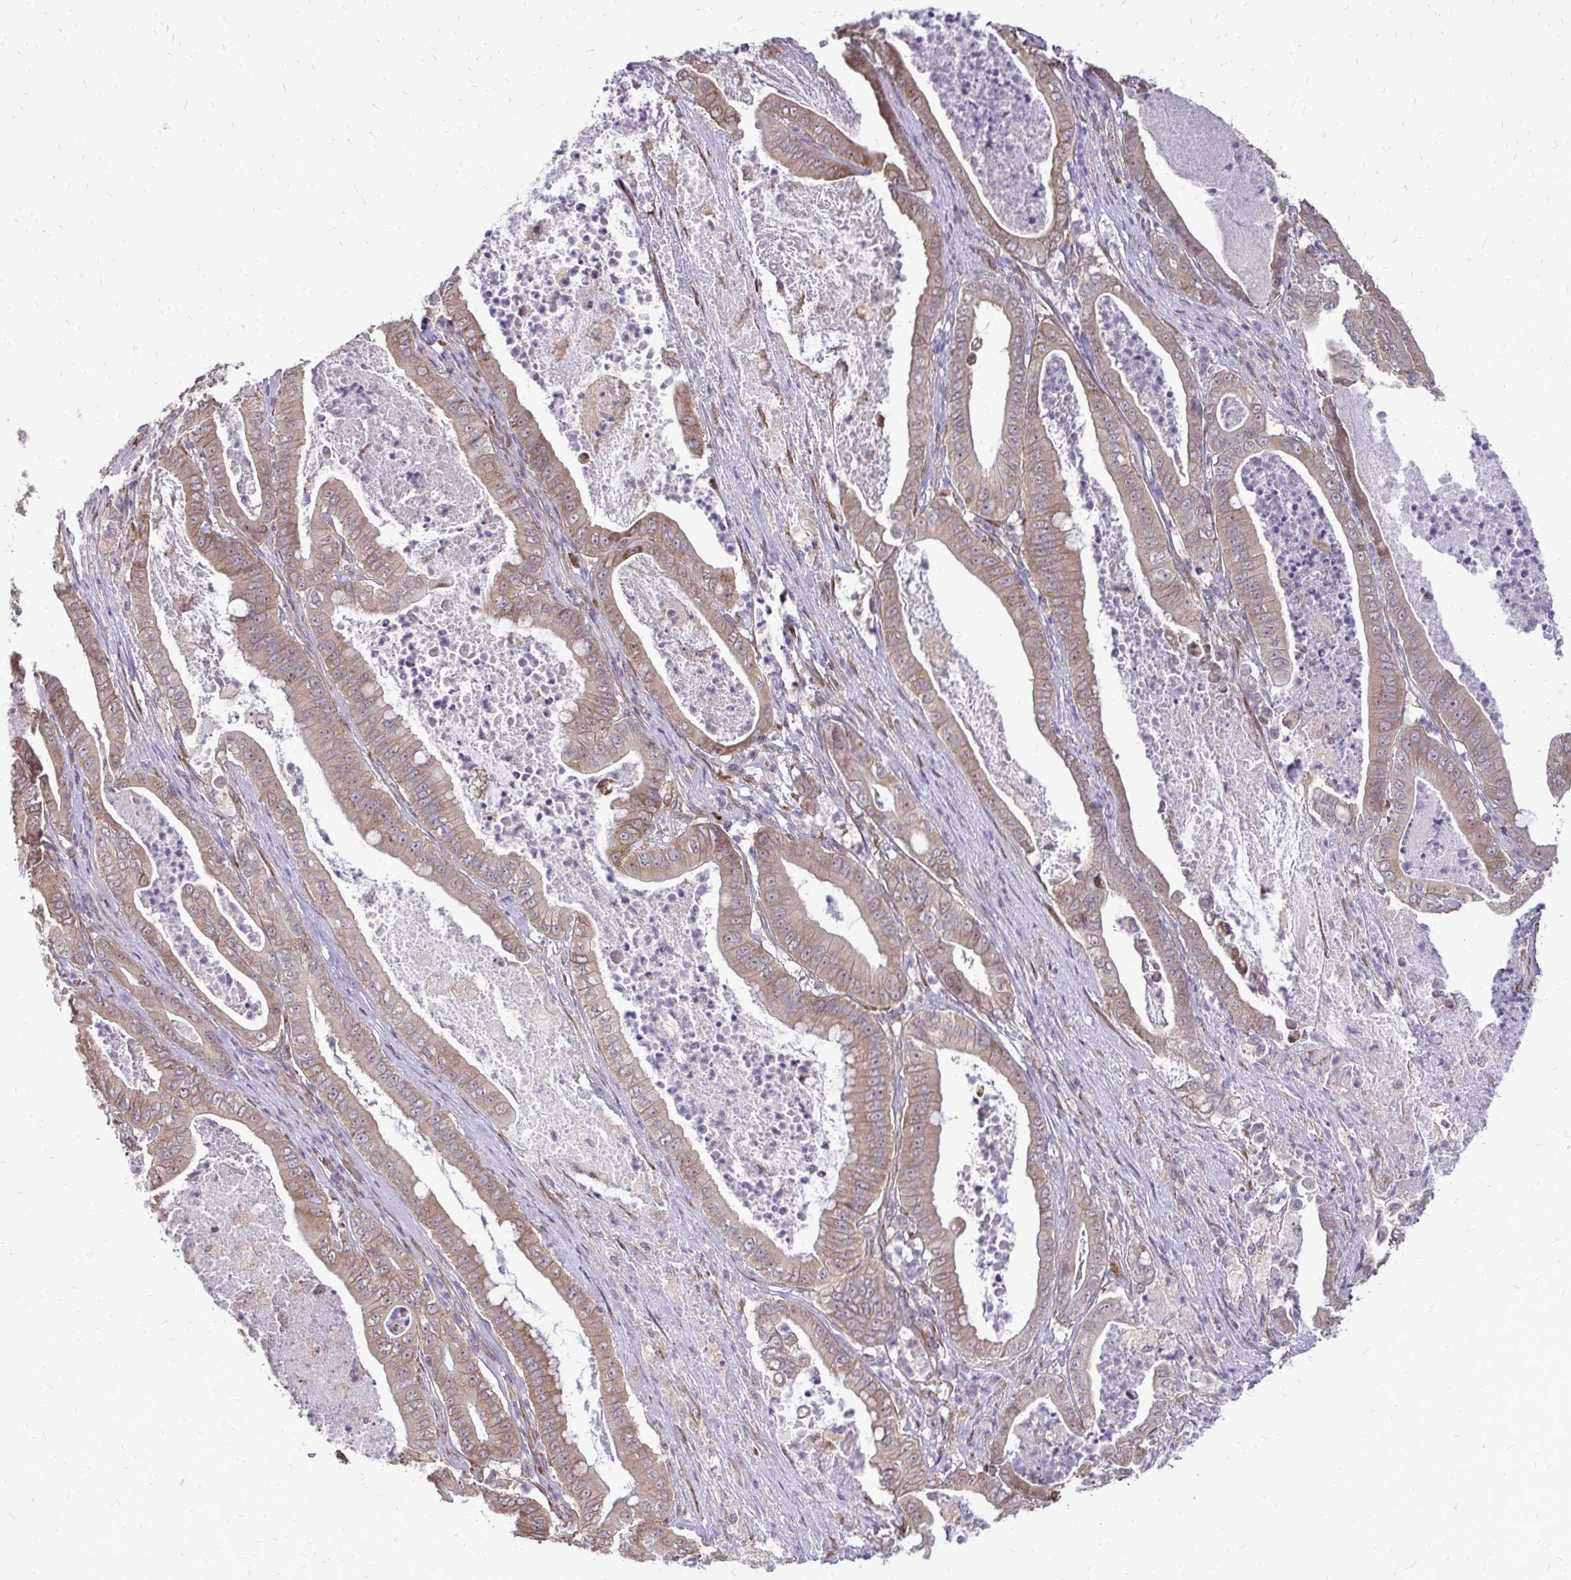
{"staining": {"intensity": "moderate", "quantity": ">75%", "location": "cytoplasmic/membranous"}, "tissue": "pancreatic cancer", "cell_type": "Tumor cells", "image_type": "cancer", "snomed": [{"axis": "morphology", "description": "Adenocarcinoma, NOS"}, {"axis": "topography", "description": "Pancreas"}], "caption": "Protein expression analysis of adenocarcinoma (pancreatic) exhibits moderate cytoplasmic/membranous staining in approximately >75% of tumor cells.", "gene": "RPS3", "patient": {"sex": "male", "age": 71}}